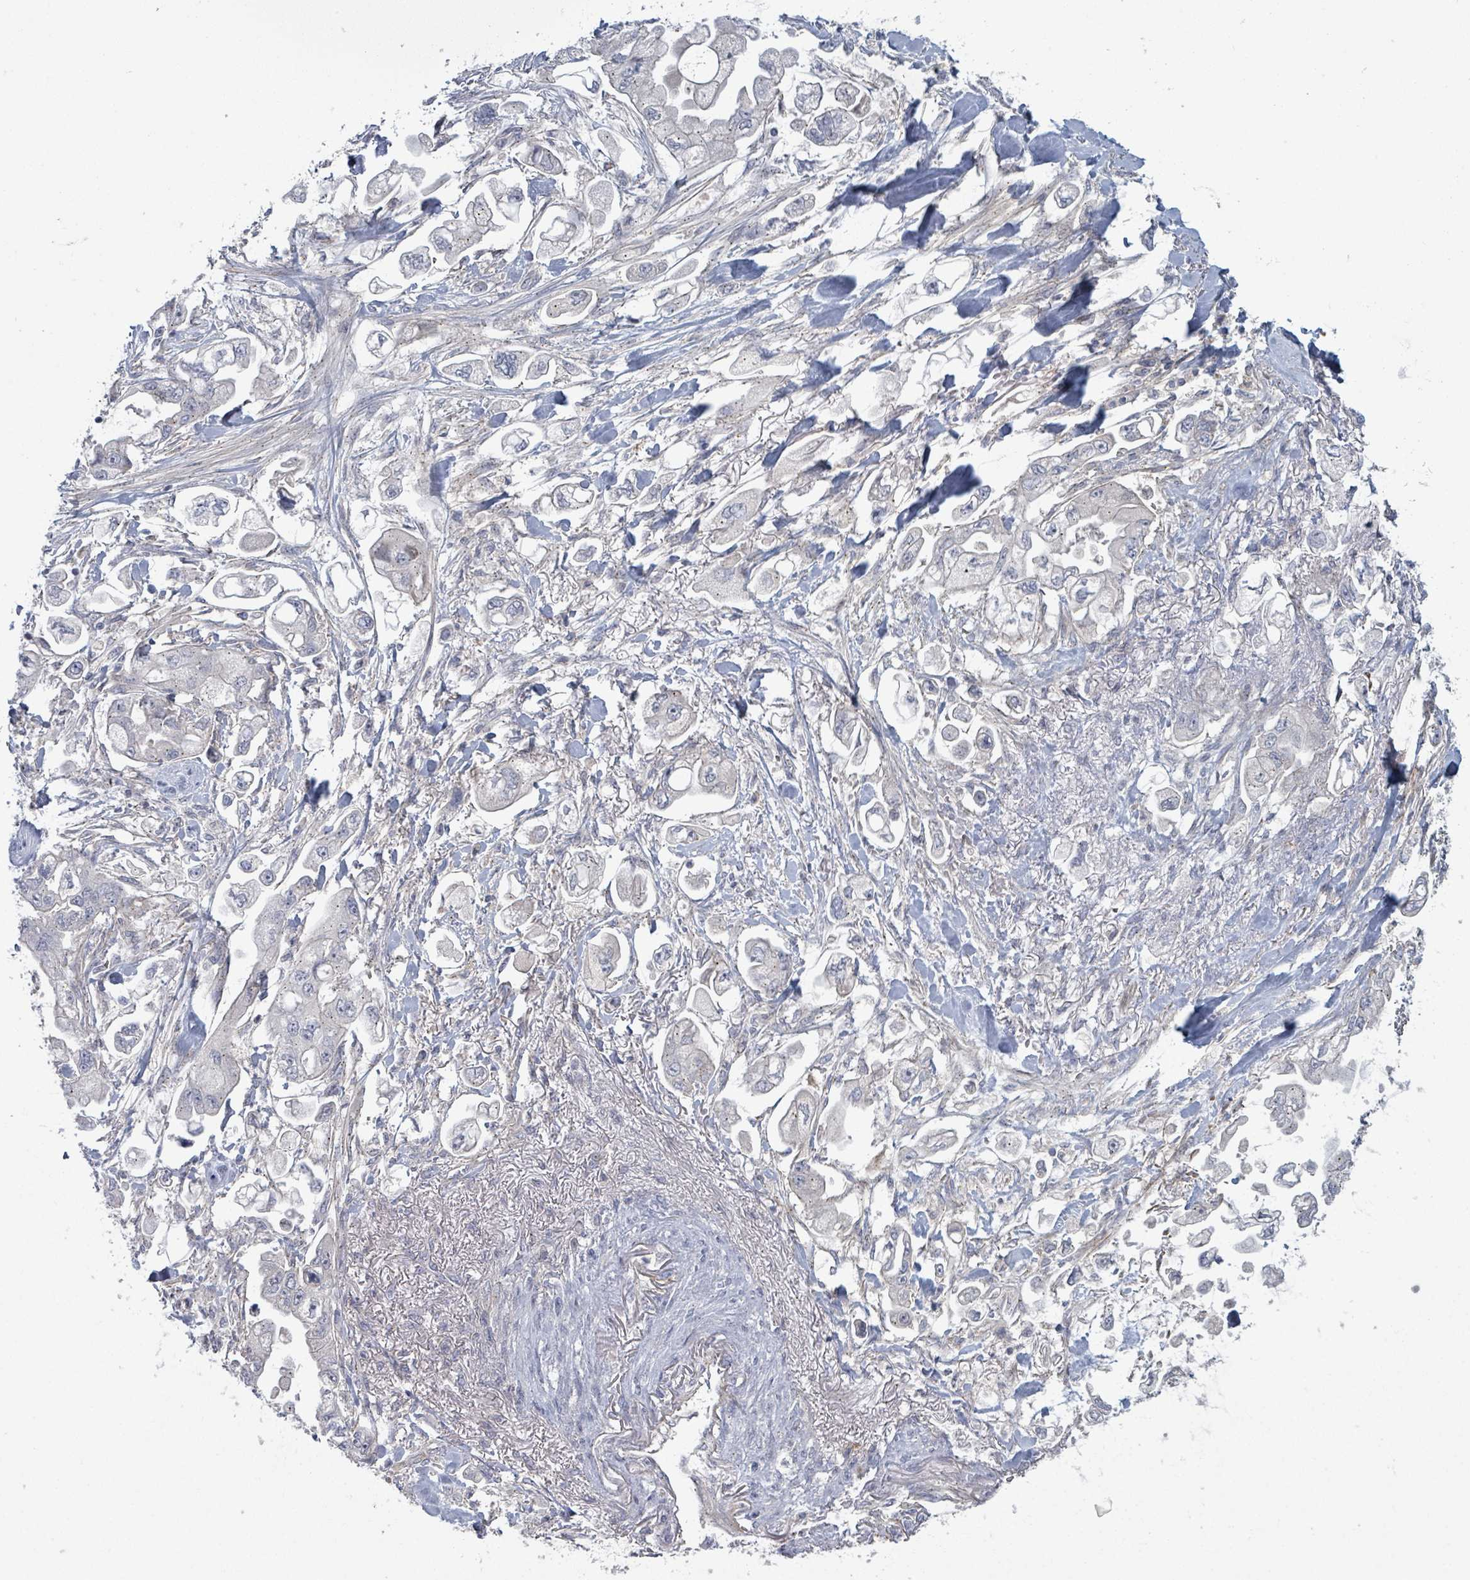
{"staining": {"intensity": "negative", "quantity": "none", "location": "none"}, "tissue": "stomach cancer", "cell_type": "Tumor cells", "image_type": "cancer", "snomed": [{"axis": "morphology", "description": "Adenocarcinoma, NOS"}, {"axis": "topography", "description": "Stomach"}], "caption": "DAB (3,3'-diaminobenzidine) immunohistochemical staining of stomach cancer (adenocarcinoma) exhibits no significant positivity in tumor cells. The staining was performed using DAB to visualize the protein expression in brown, while the nuclei were stained in blue with hematoxylin (Magnification: 20x).", "gene": "COL5A3", "patient": {"sex": "male", "age": 62}}